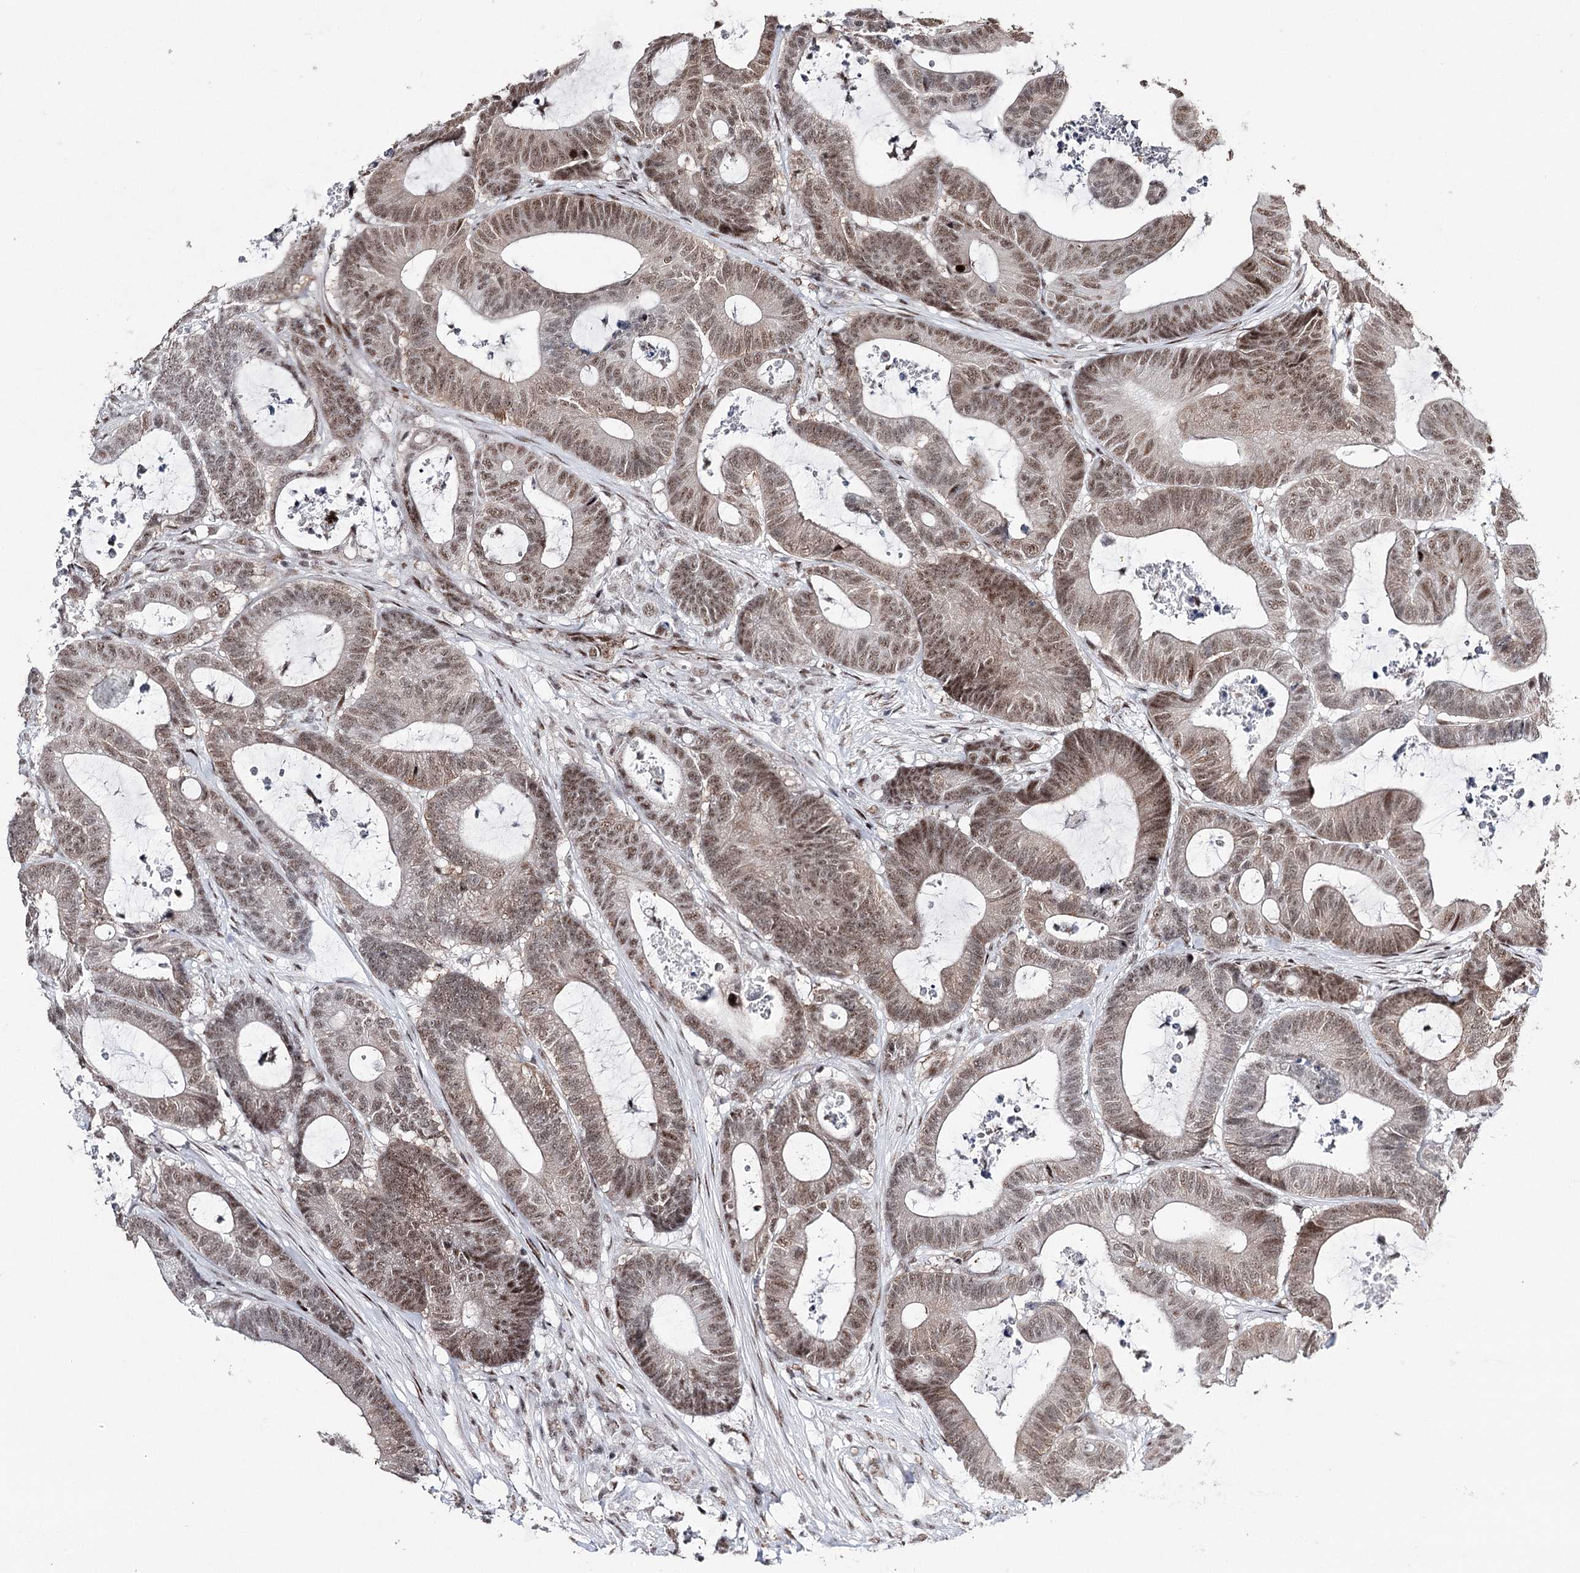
{"staining": {"intensity": "moderate", "quantity": ">75%", "location": "nuclear"}, "tissue": "colorectal cancer", "cell_type": "Tumor cells", "image_type": "cancer", "snomed": [{"axis": "morphology", "description": "Adenocarcinoma, NOS"}, {"axis": "topography", "description": "Colon"}], "caption": "A medium amount of moderate nuclear expression is identified in about >75% of tumor cells in colorectal cancer (adenocarcinoma) tissue.", "gene": "PDCD4", "patient": {"sex": "female", "age": 84}}